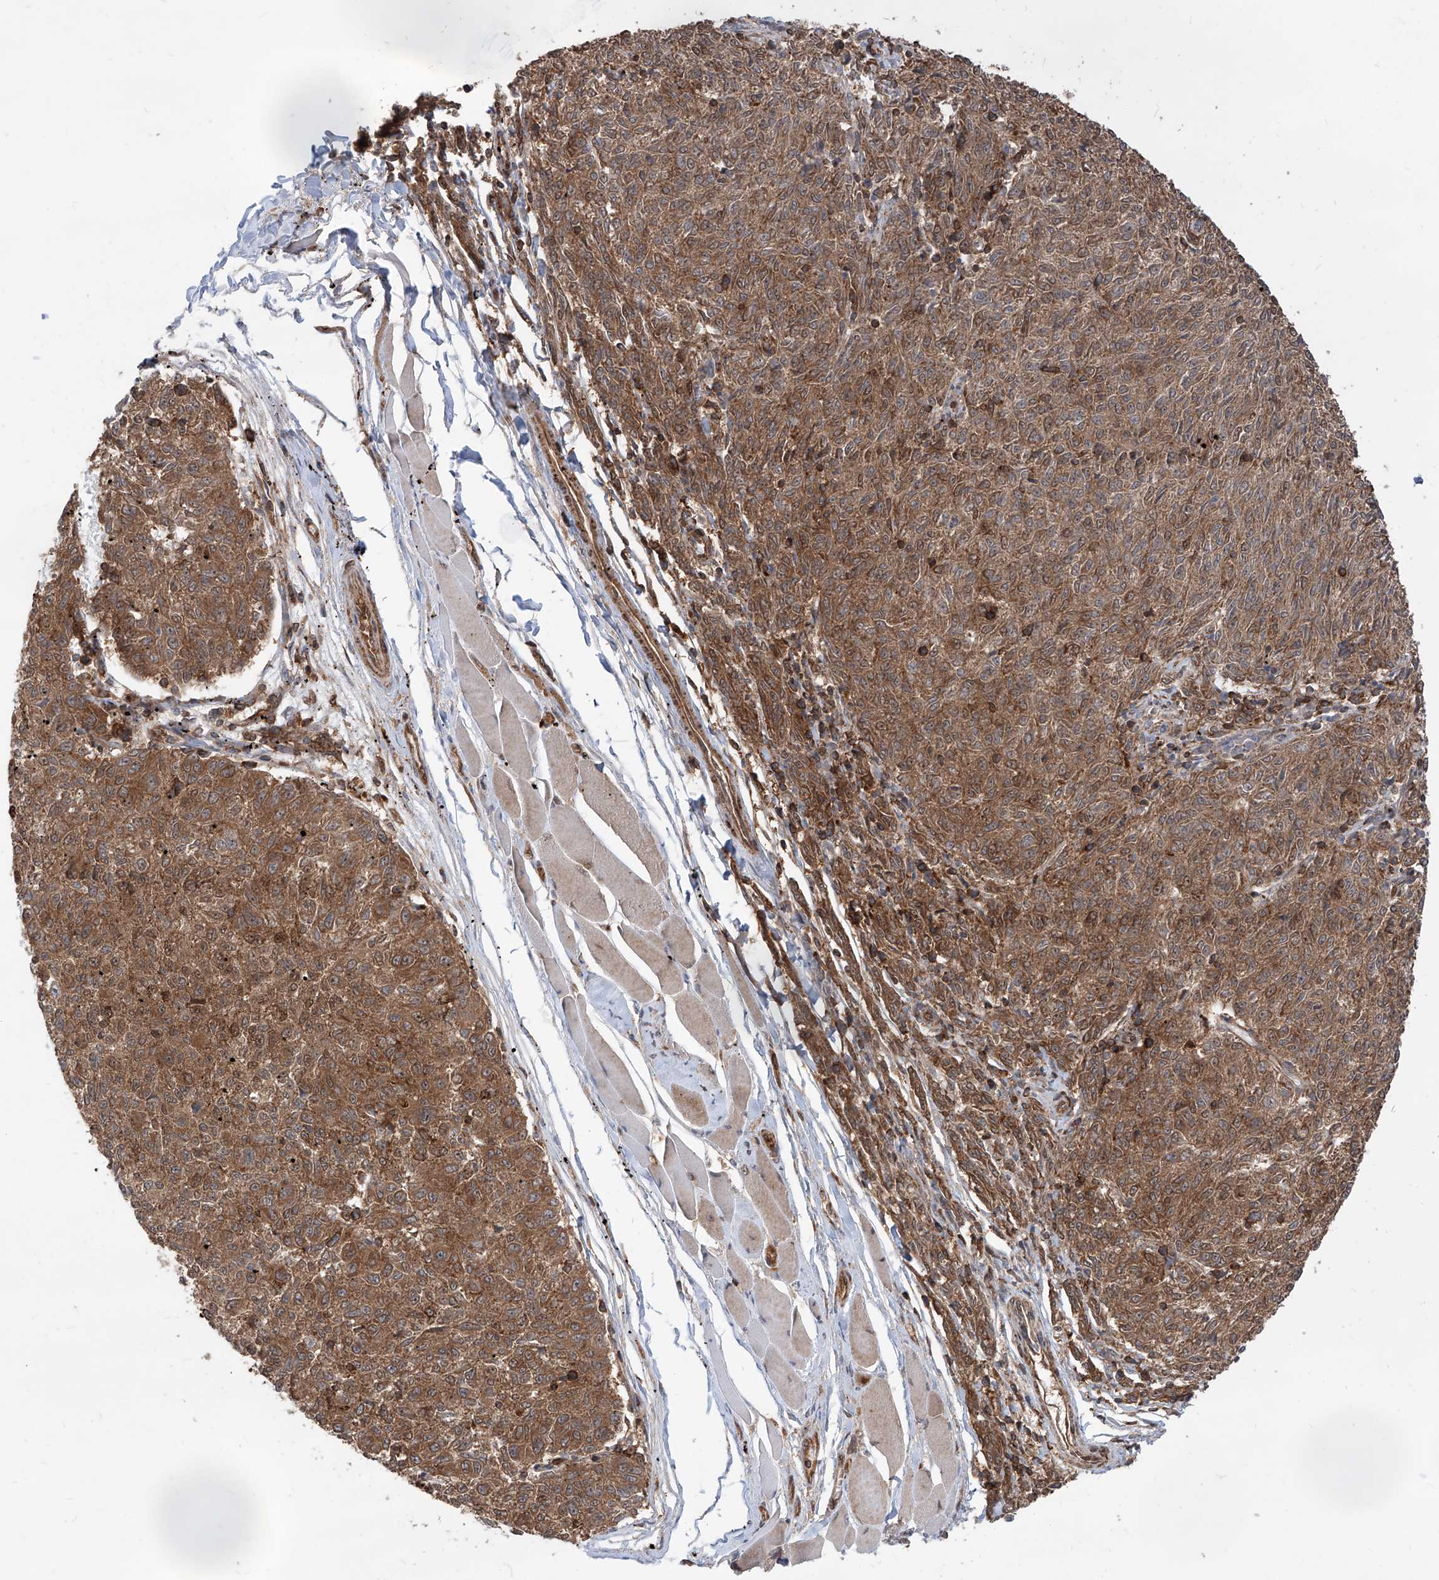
{"staining": {"intensity": "moderate", "quantity": ">75%", "location": "cytoplasmic/membranous"}, "tissue": "melanoma", "cell_type": "Tumor cells", "image_type": "cancer", "snomed": [{"axis": "morphology", "description": "Malignant melanoma, NOS"}, {"axis": "topography", "description": "Skin"}], "caption": "Melanoma stained for a protein (brown) displays moderate cytoplasmic/membranous positive staining in about >75% of tumor cells.", "gene": "MAGED2", "patient": {"sex": "female", "age": 72}}